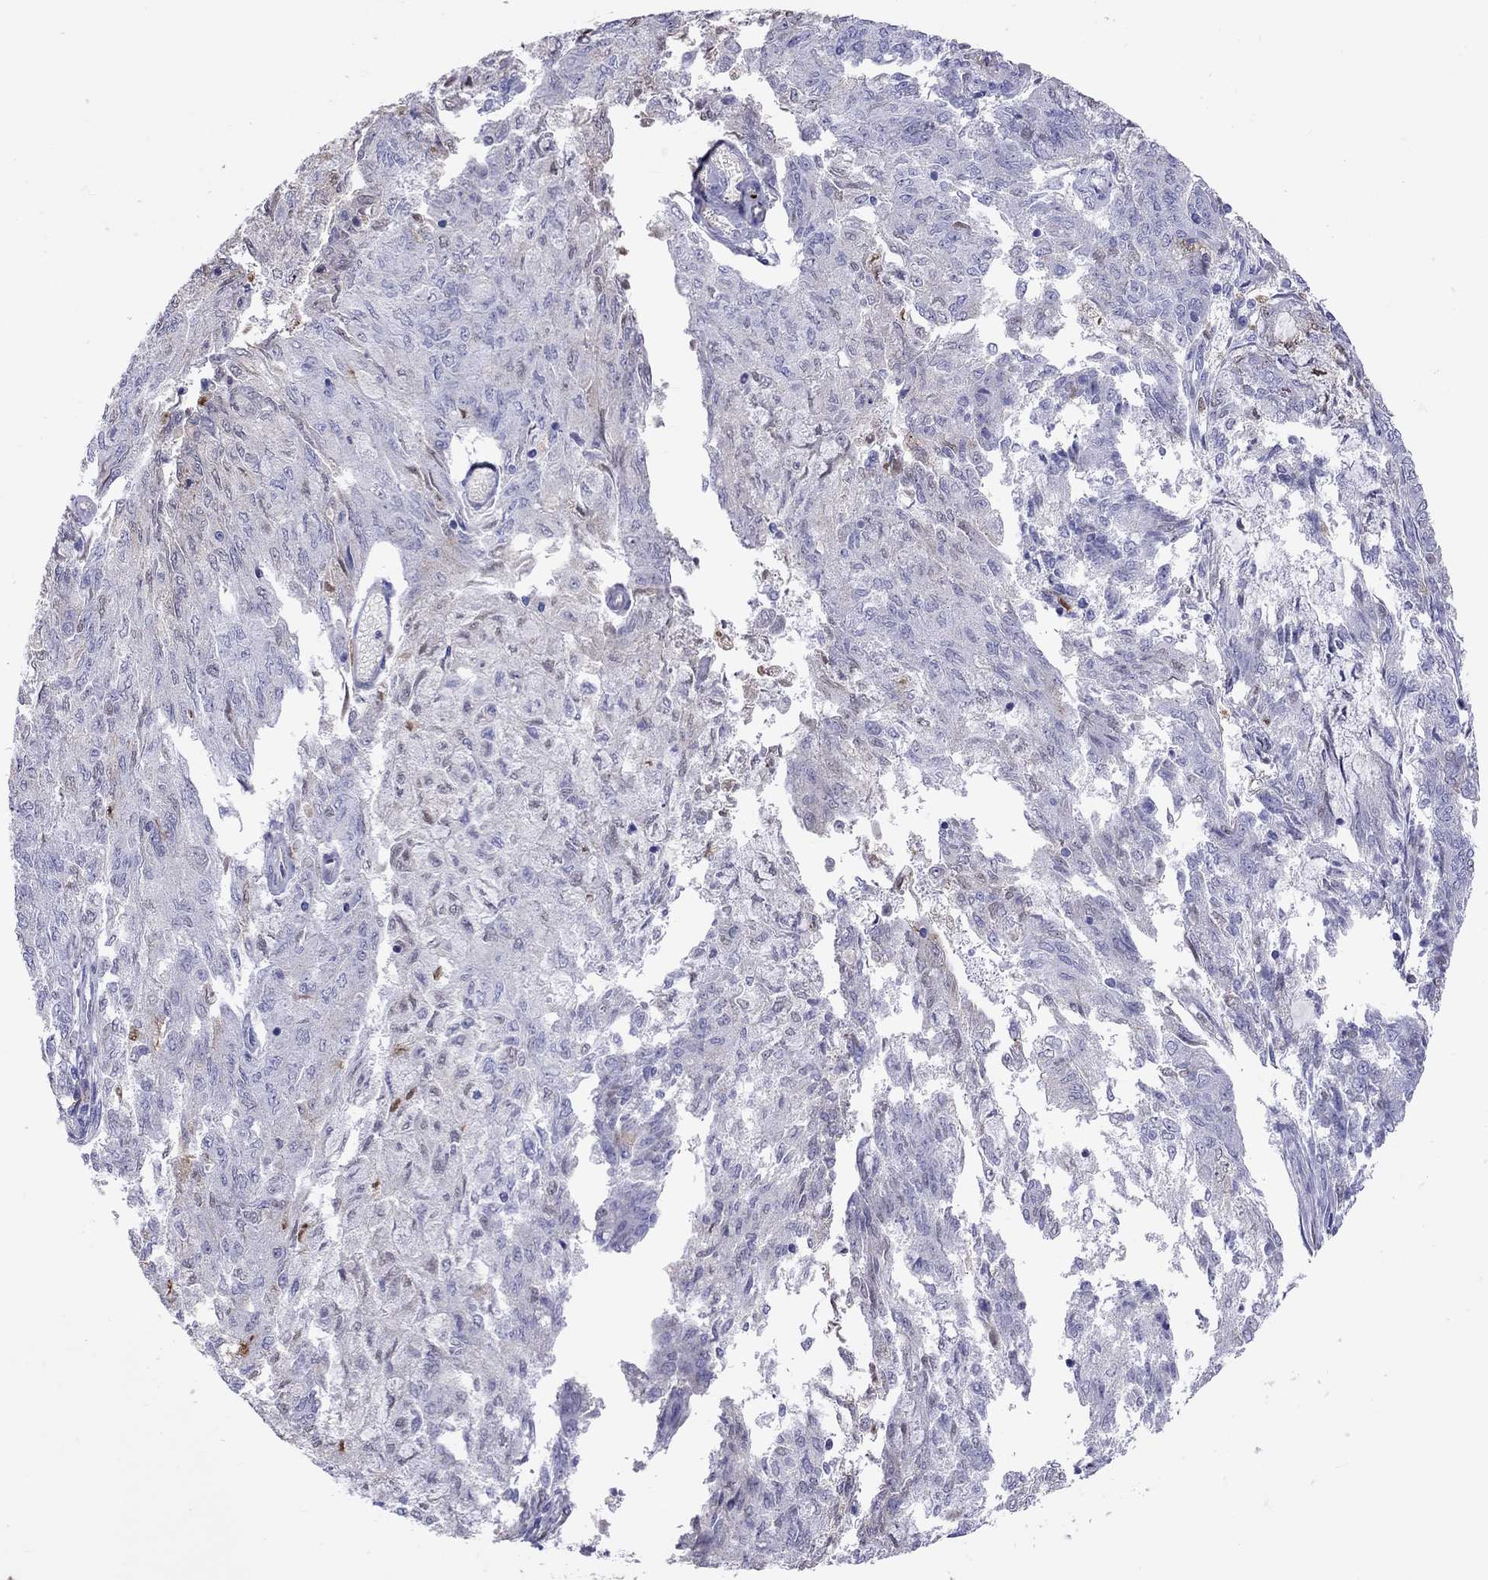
{"staining": {"intensity": "negative", "quantity": "none", "location": "none"}, "tissue": "endometrial cancer", "cell_type": "Tumor cells", "image_type": "cancer", "snomed": [{"axis": "morphology", "description": "Adenocarcinoma, NOS"}, {"axis": "topography", "description": "Endometrium"}], "caption": "Tumor cells show no significant positivity in adenocarcinoma (endometrial).", "gene": "SERPINA3", "patient": {"sex": "female", "age": 82}}